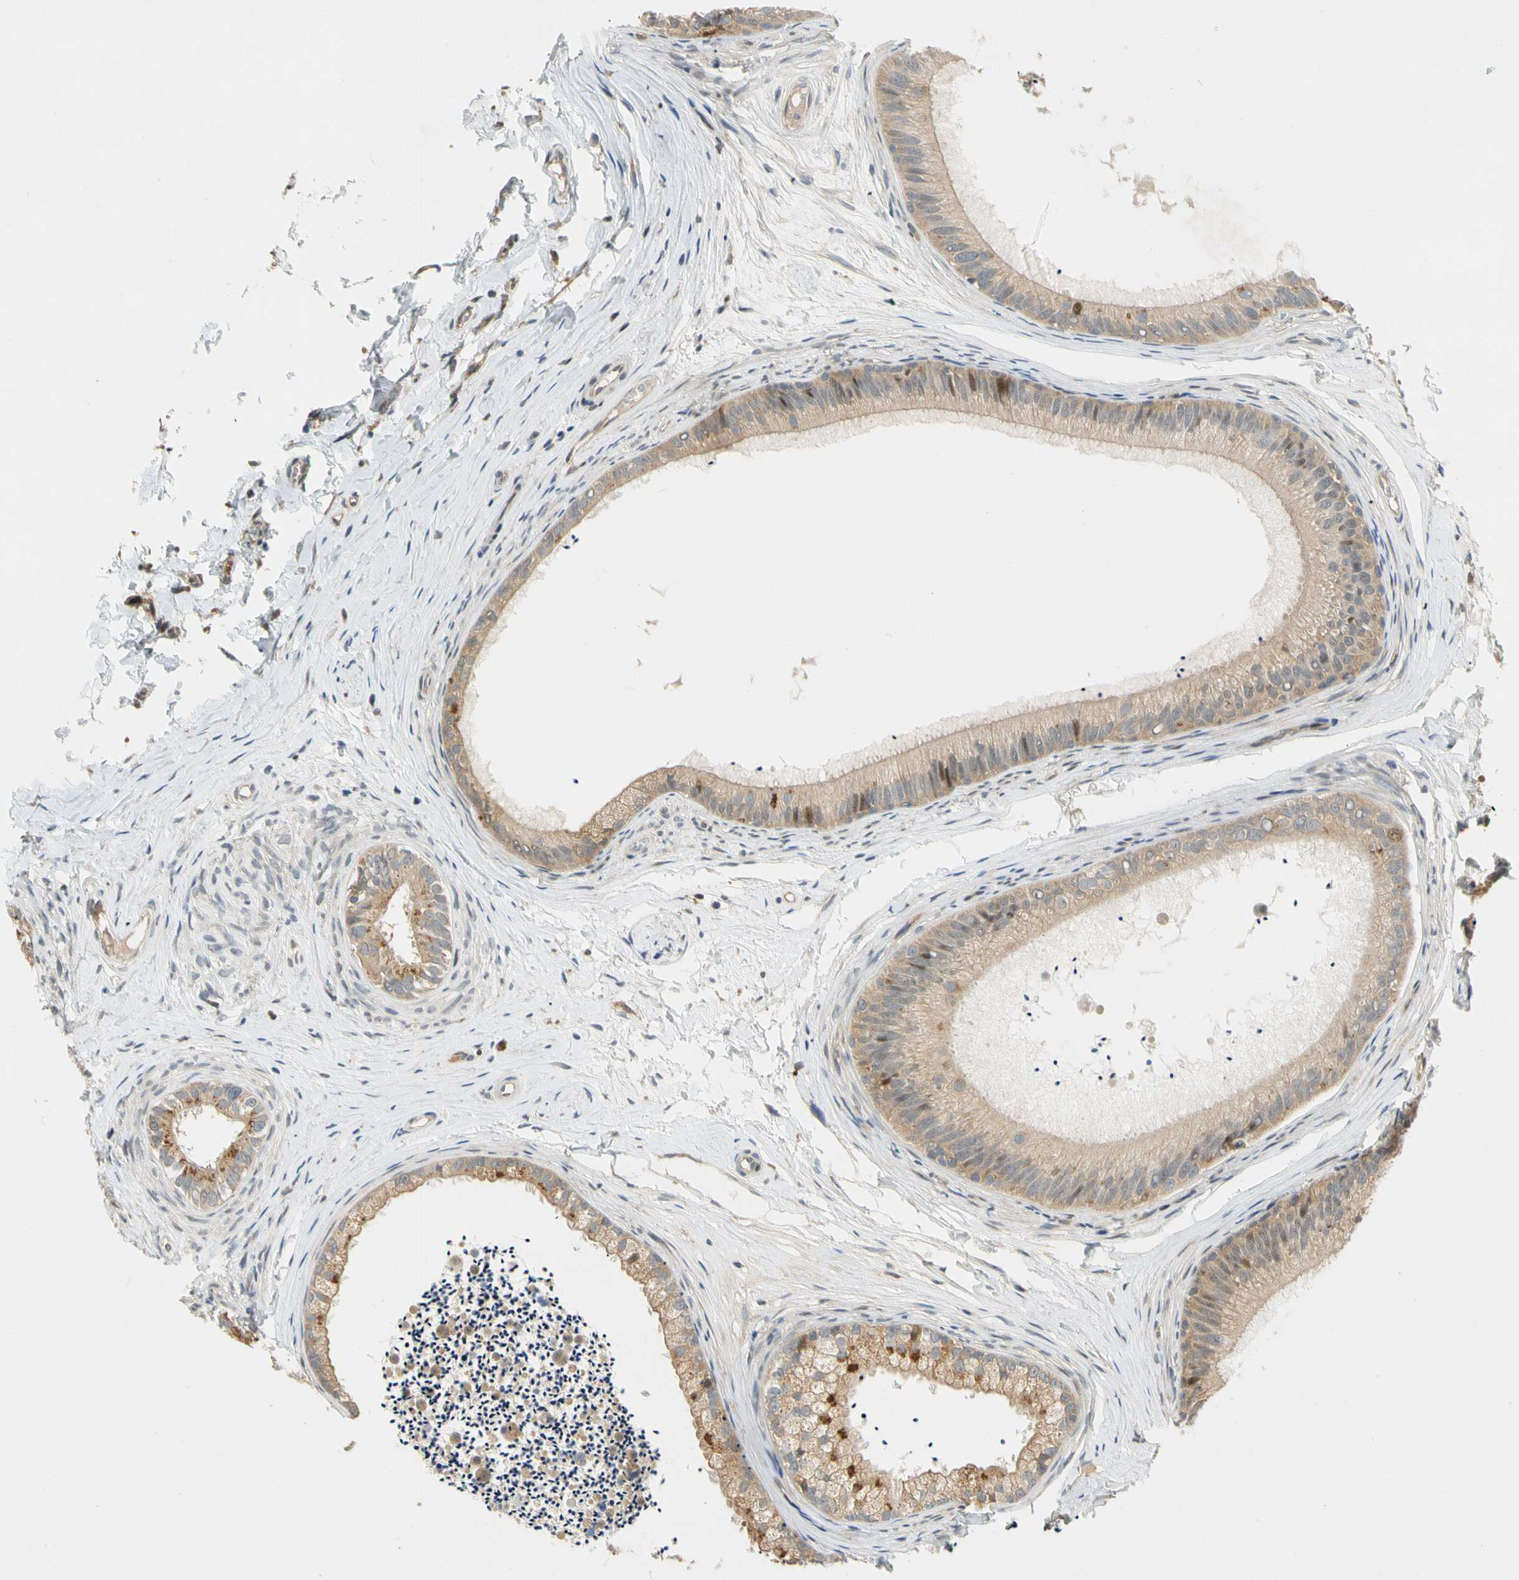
{"staining": {"intensity": "weak", "quantity": ">75%", "location": "cytoplasmic/membranous"}, "tissue": "epididymis", "cell_type": "Glandular cells", "image_type": "normal", "snomed": [{"axis": "morphology", "description": "Normal tissue, NOS"}, {"axis": "topography", "description": "Epididymis"}], "caption": "Glandular cells demonstrate low levels of weak cytoplasmic/membranous staining in about >75% of cells in normal epididymis.", "gene": "GATD1", "patient": {"sex": "male", "age": 56}}